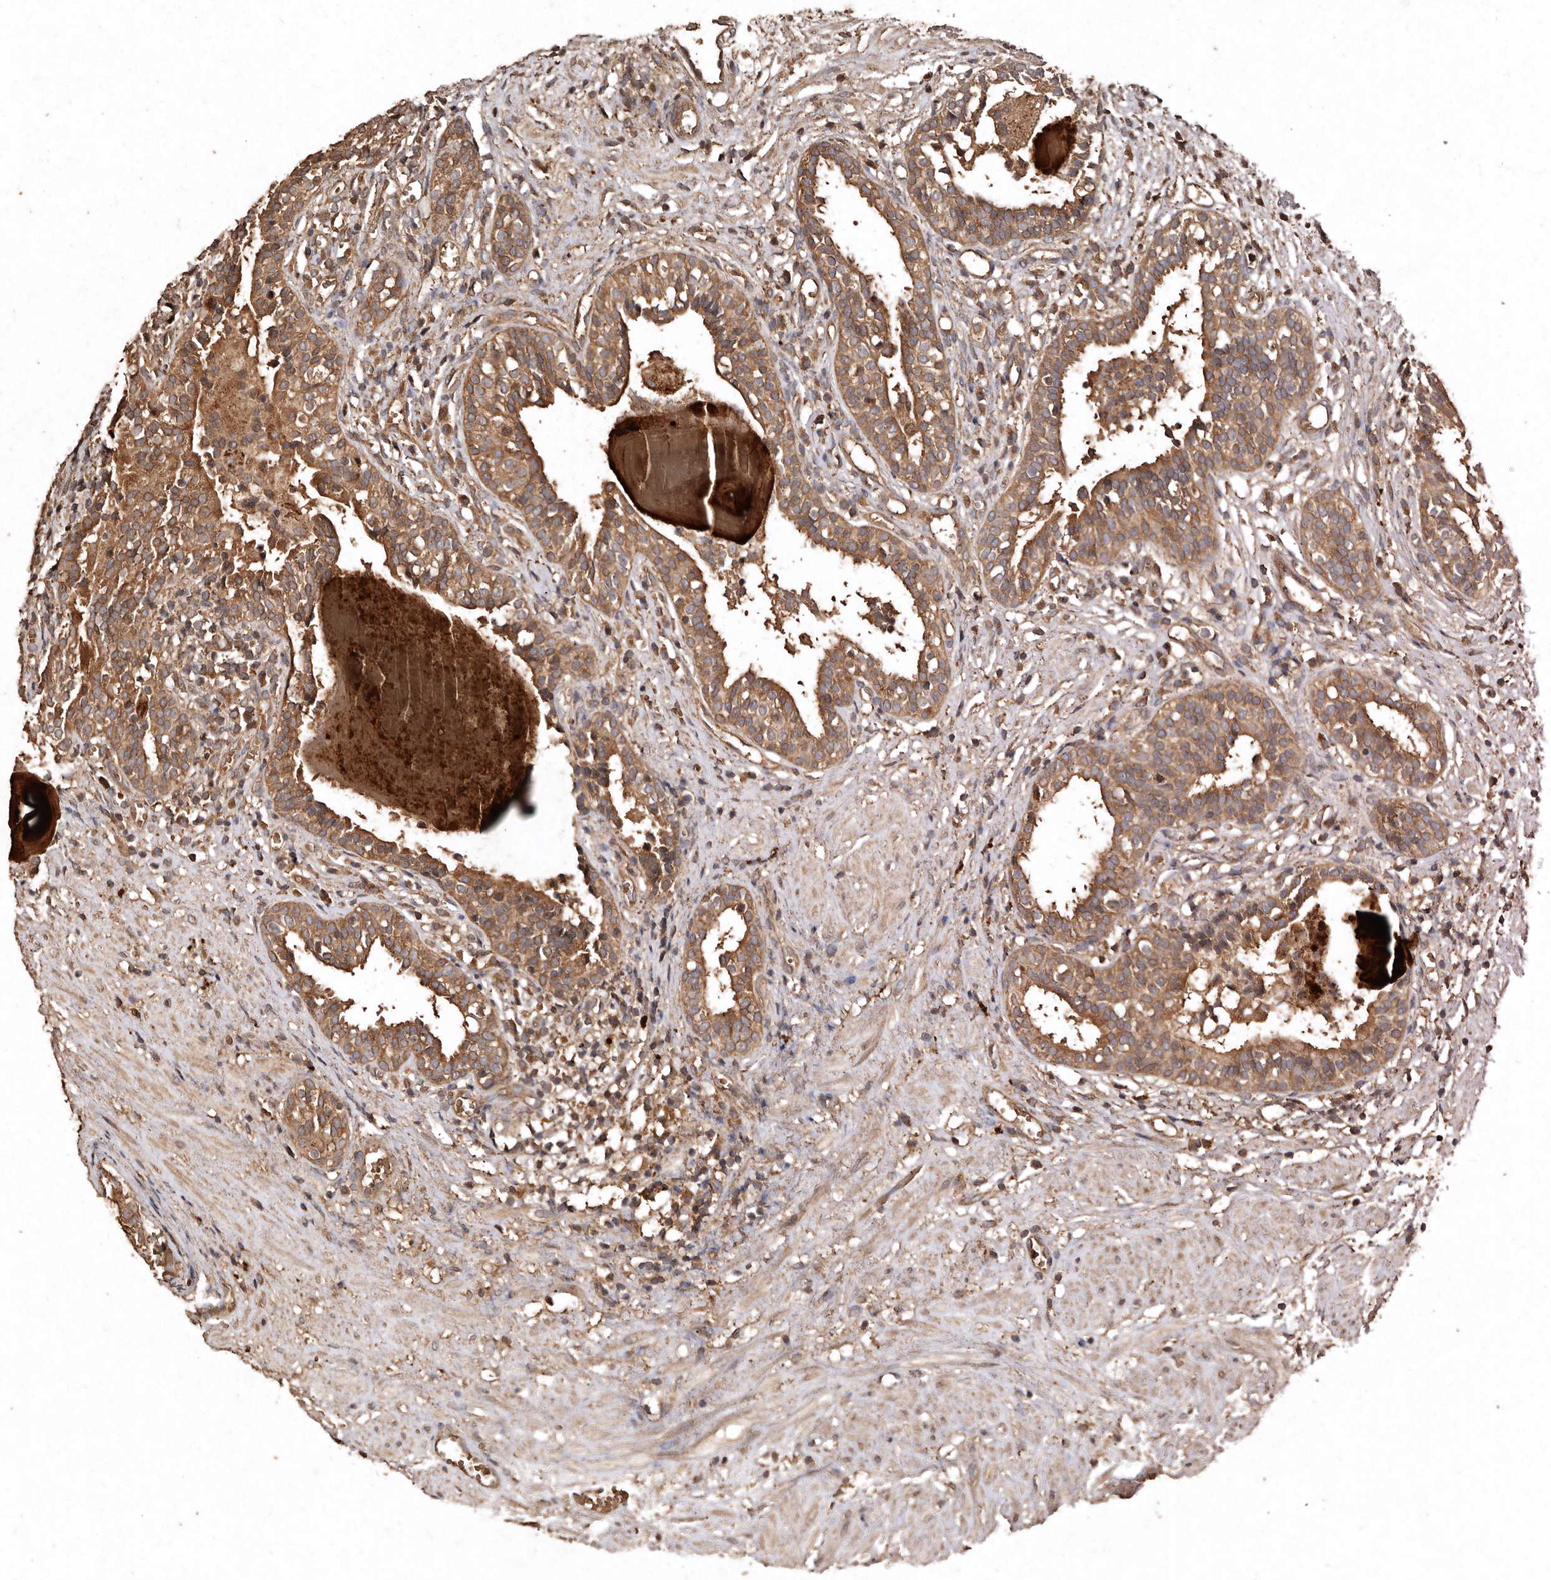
{"staining": {"intensity": "moderate", "quantity": ">75%", "location": "cytoplasmic/membranous"}, "tissue": "prostate cancer", "cell_type": "Tumor cells", "image_type": "cancer", "snomed": [{"axis": "morphology", "description": "Adenocarcinoma, Low grade"}, {"axis": "topography", "description": "Prostate"}], "caption": "Immunohistochemistry (IHC) of prostate cancer demonstrates medium levels of moderate cytoplasmic/membranous staining in approximately >75% of tumor cells. (DAB IHC, brown staining for protein, blue staining for nuclei).", "gene": "FARS2", "patient": {"sex": "male", "age": 88}}